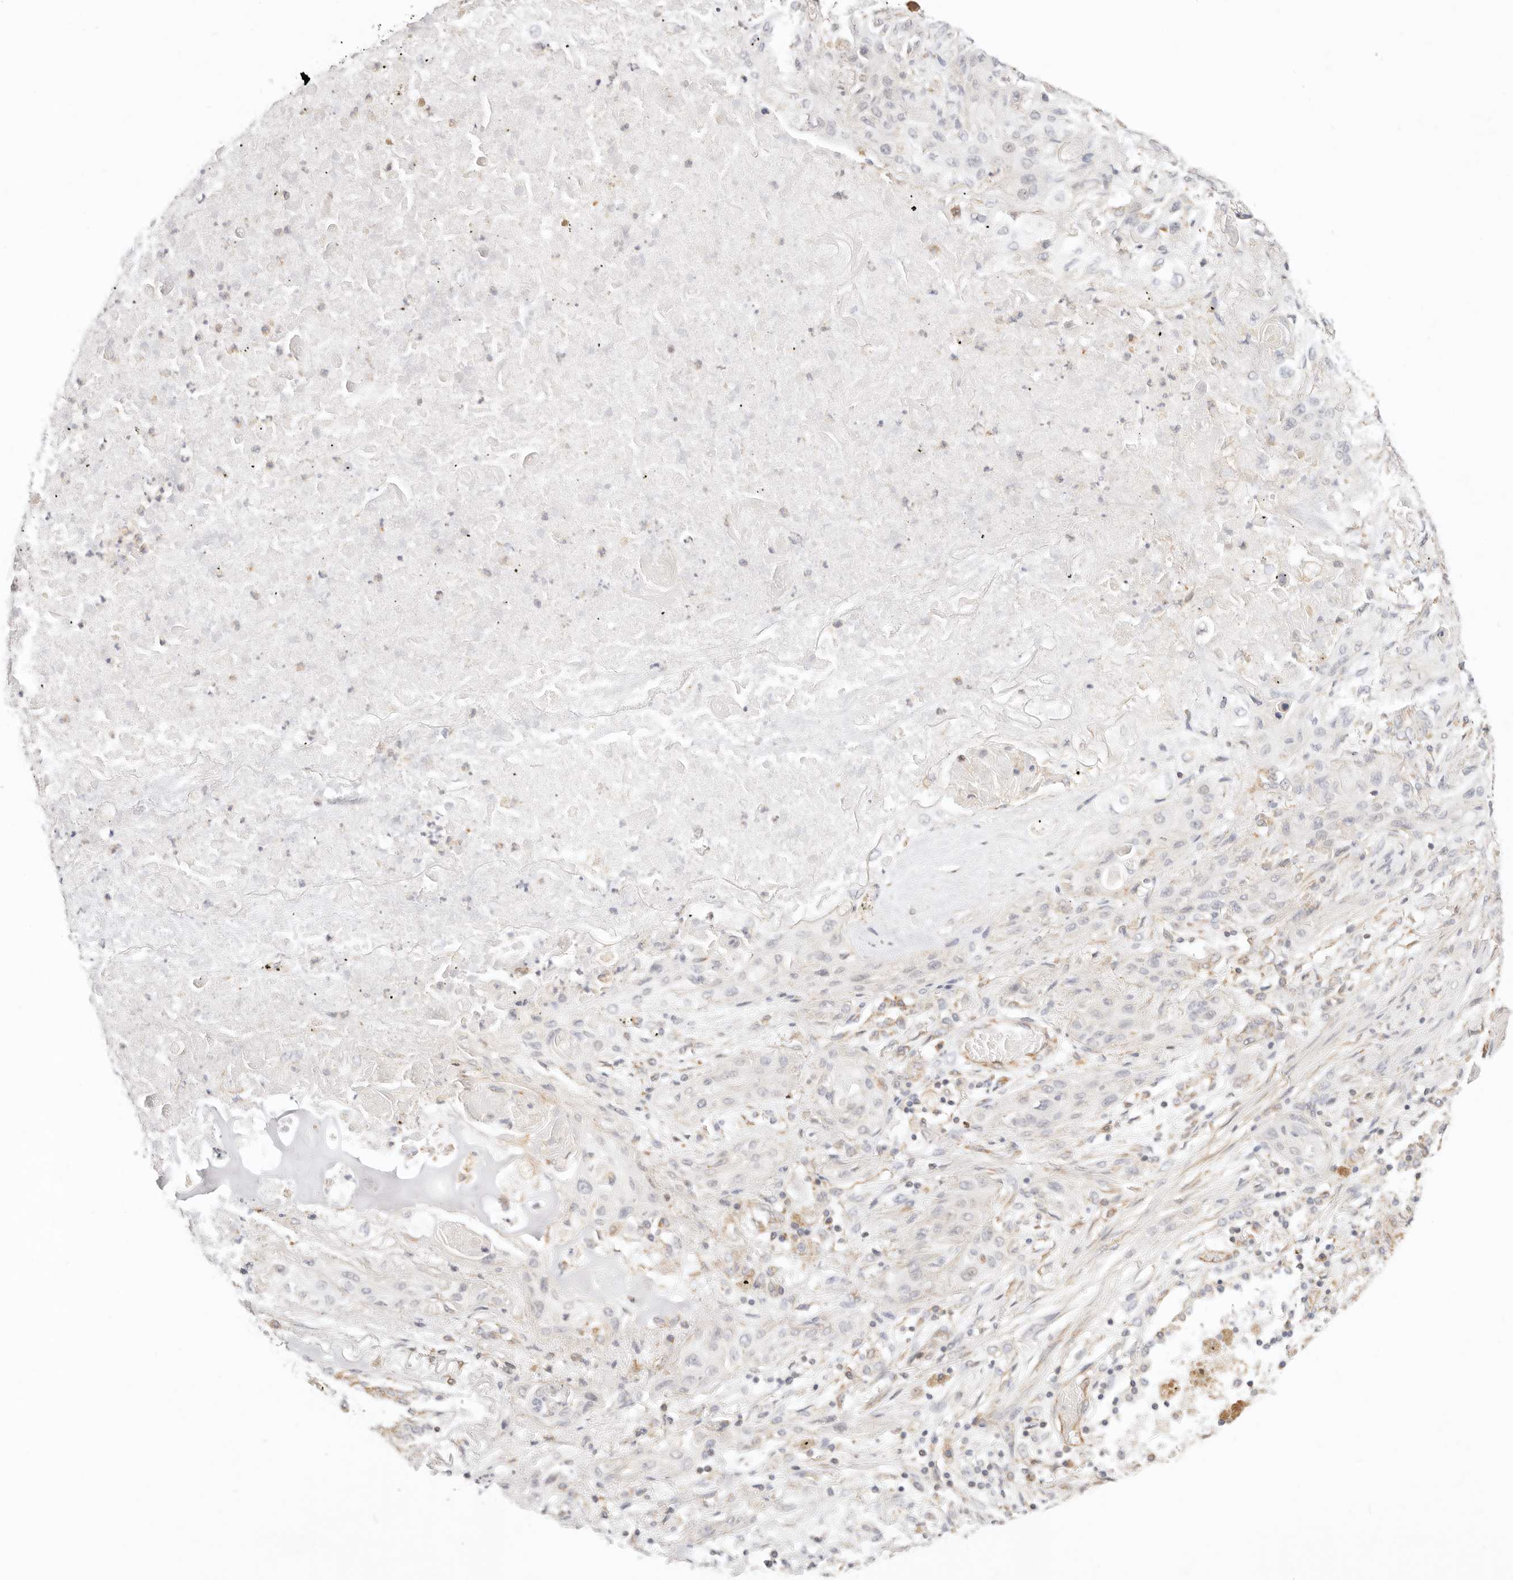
{"staining": {"intensity": "negative", "quantity": "none", "location": "none"}, "tissue": "lung cancer", "cell_type": "Tumor cells", "image_type": "cancer", "snomed": [{"axis": "morphology", "description": "Squamous cell carcinoma, NOS"}, {"axis": "topography", "description": "Lung"}], "caption": "This is an immunohistochemistry image of lung cancer. There is no expression in tumor cells.", "gene": "ZC3H11A", "patient": {"sex": "female", "age": 47}}